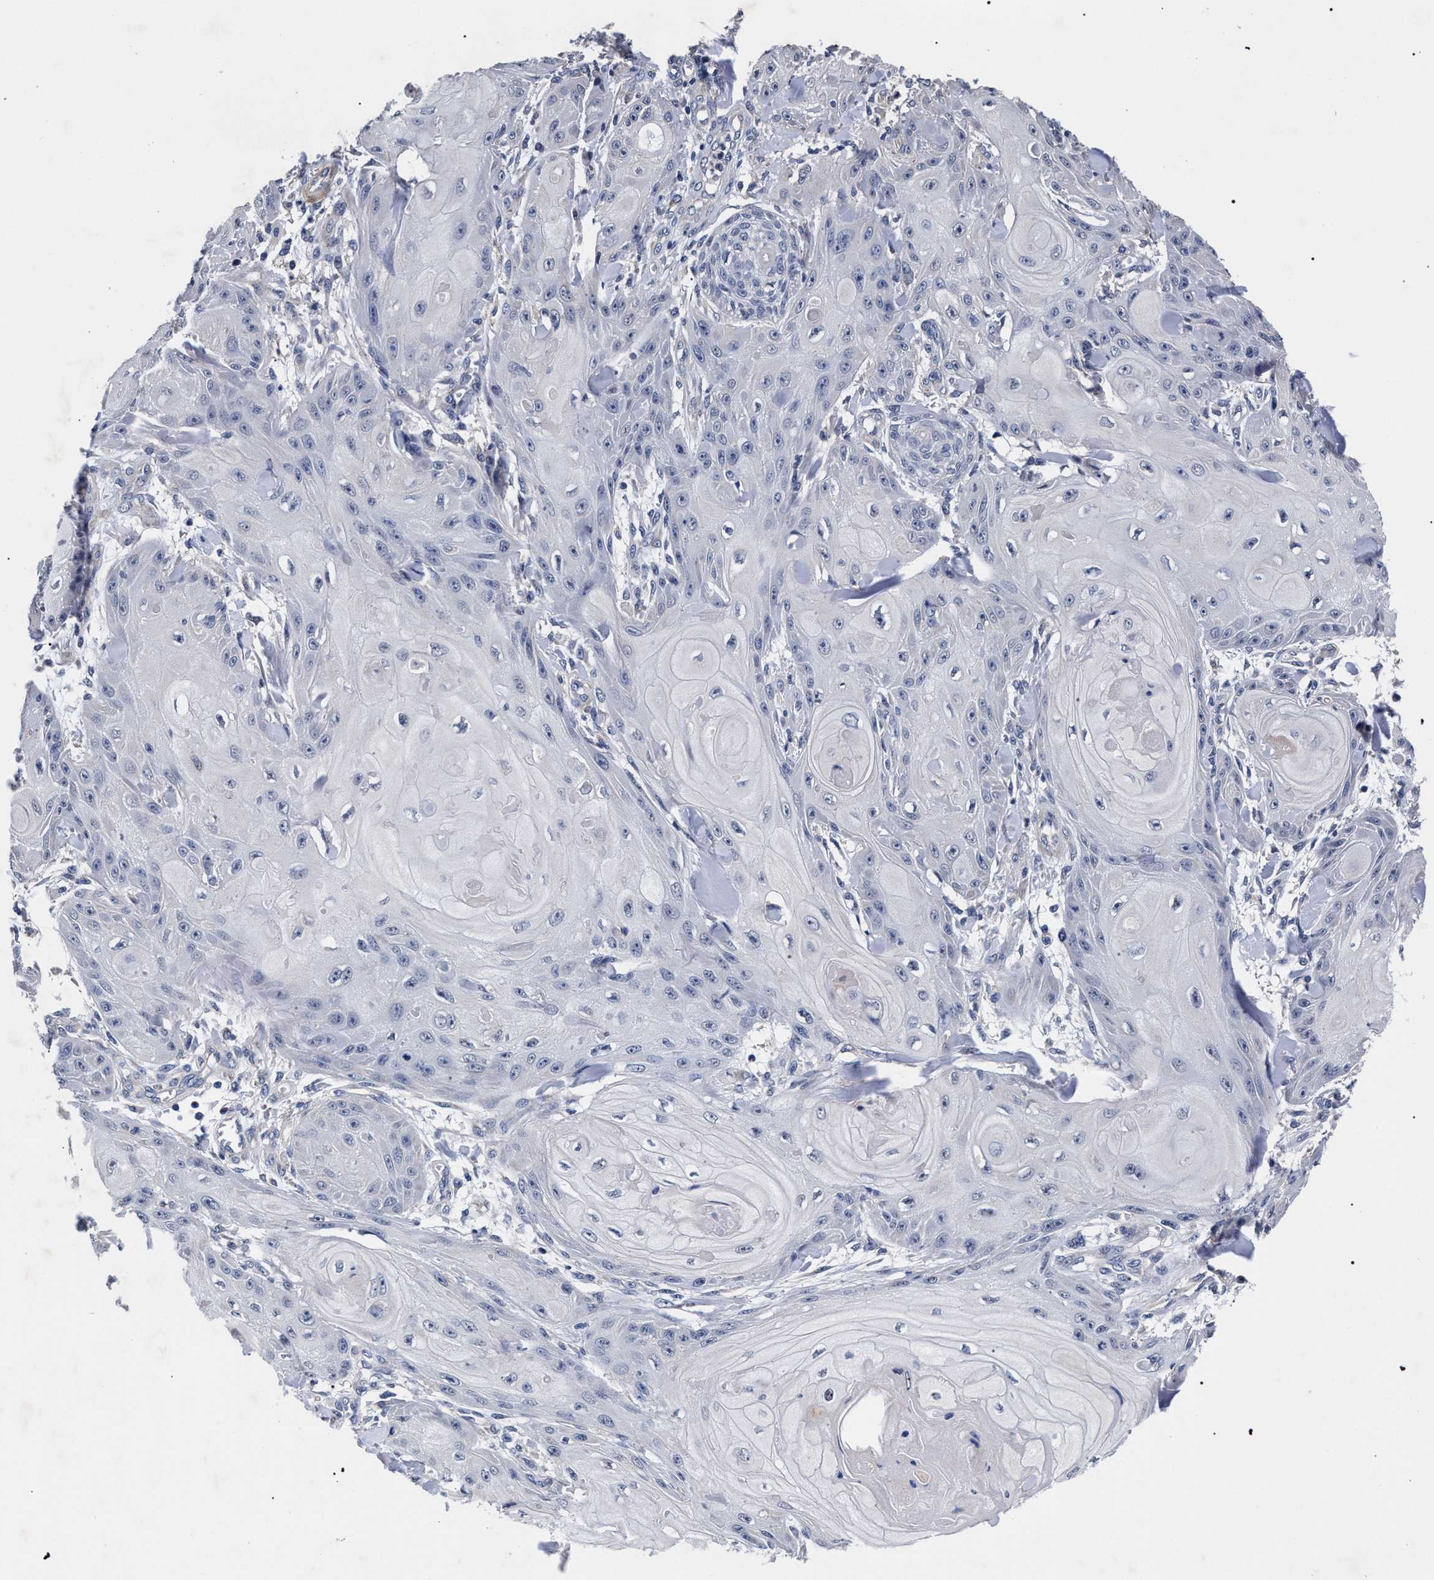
{"staining": {"intensity": "negative", "quantity": "none", "location": "none"}, "tissue": "skin cancer", "cell_type": "Tumor cells", "image_type": "cancer", "snomed": [{"axis": "morphology", "description": "Squamous cell carcinoma, NOS"}, {"axis": "topography", "description": "Skin"}], "caption": "Immunohistochemistry image of skin squamous cell carcinoma stained for a protein (brown), which displays no positivity in tumor cells.", "gene": "CFAP95", "patient": {"sex": "male", "age": 74}}